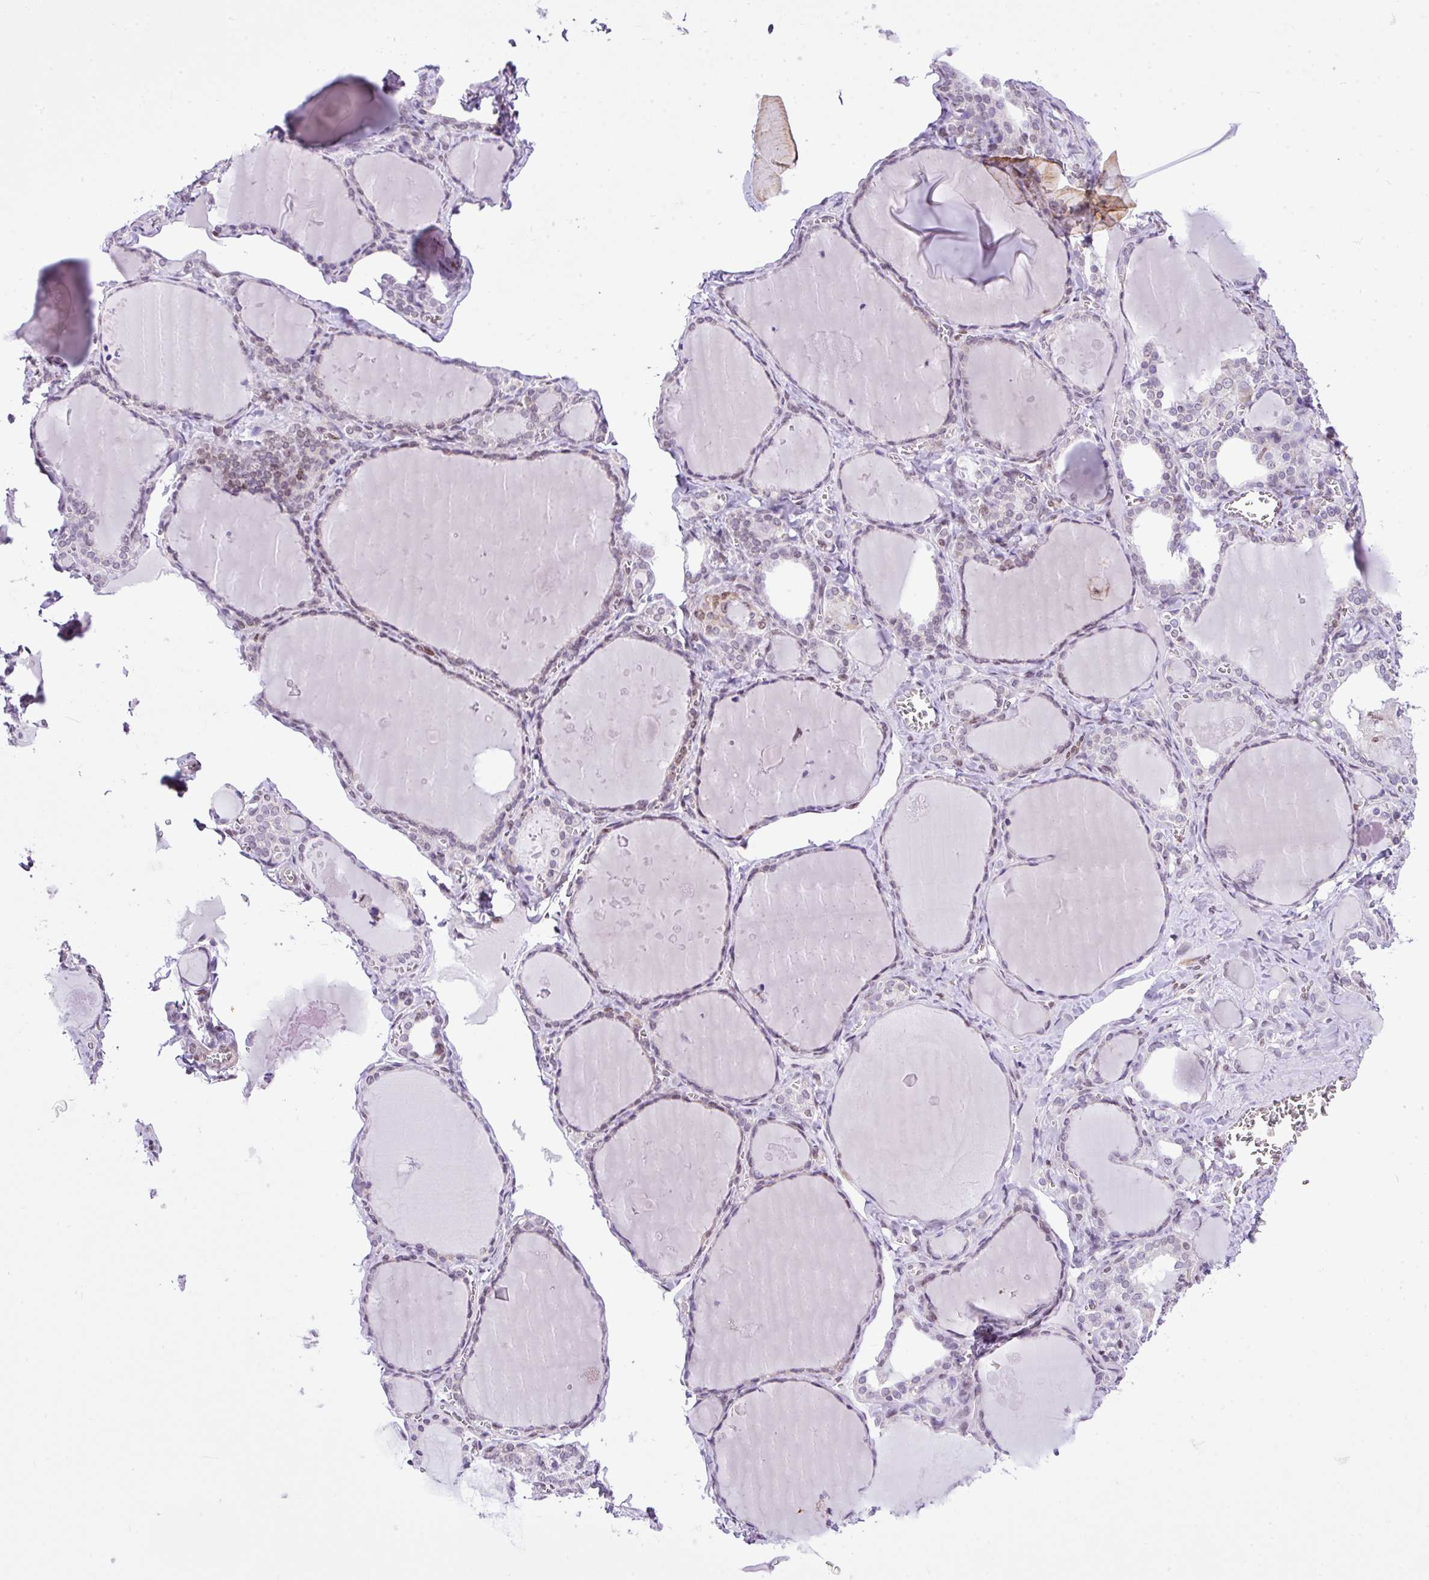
{"staining": {"intensity": "negative", "quantity": "none", "location": "none"}, "tissue": "thyroid gland", "cell_type": "Glandular cells", "image_type": "normal", "snomed": [{"axis": "morphology", "description": "Normal tissue, NOS"}, {"axis": "topography", "description": "Thyroid gland"}], "caption": "Immunohistochemistry histopathology image of benign thyroid gland stained for a protein (brown), which exhibits no expression in glandular cells.", "gene": "CCDC137", "patient": {"sex": "female", "age": 42}}